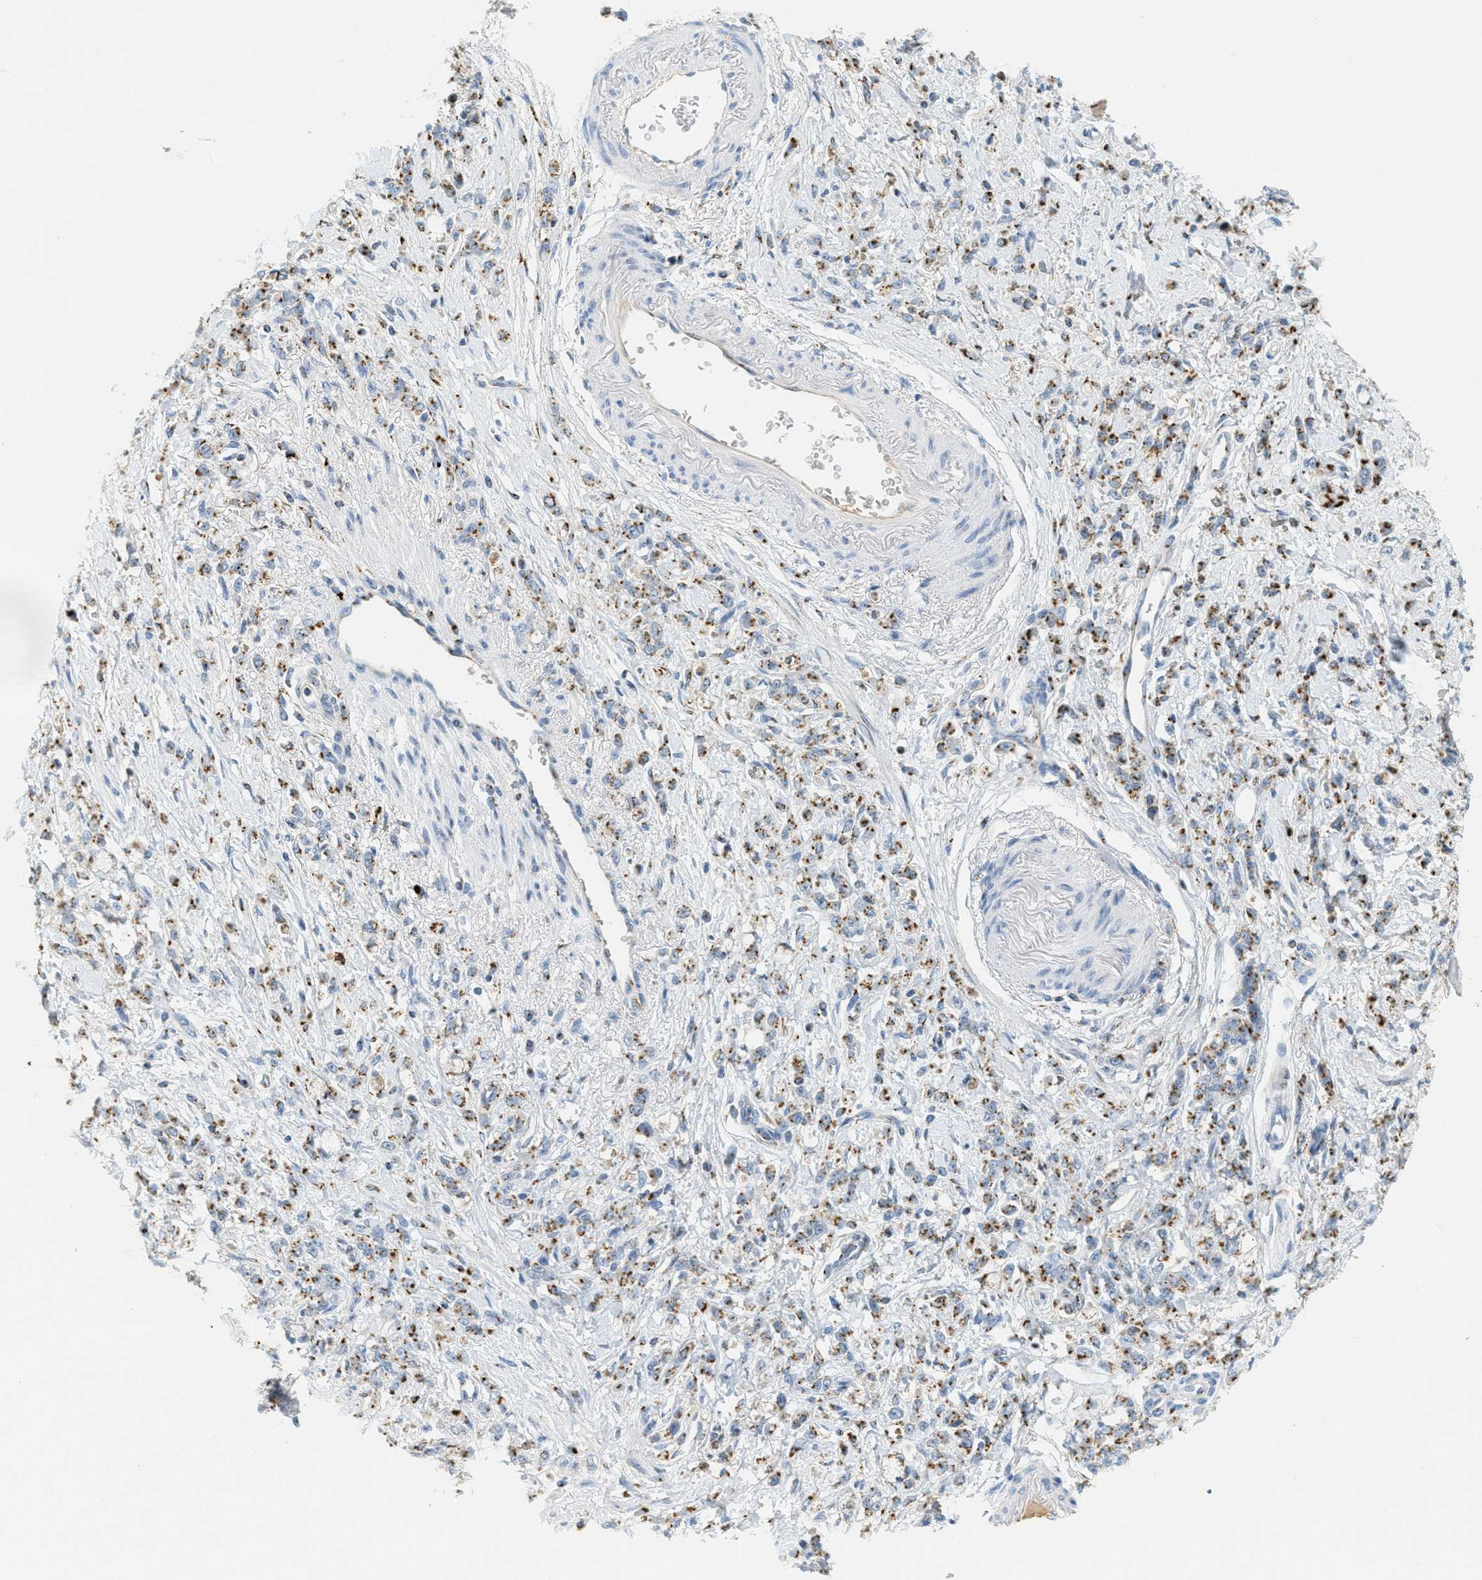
{"staining": {"intensity": "moderate", "quantity": ">75%", "location": "cytoplasmic/membranous"}, "tissue": "stomach cancer", "cell_type": "Tumor cells", "image_type": "cancer", "snomed": [{"axis": "morphology", "description": "Normal tissue, NOS"}, {"axis": "morphology", "description": "Adenocarcinoma, NOS"}, {"axis": "topography", "description": "Stomach"}], "caption": "Human adenocarcinoma (stomach) stained with a protein marker displays moderate staining in tumor cells.", "gene": "ENTPD4", "patient": {"sex": "male", "age": 82}}